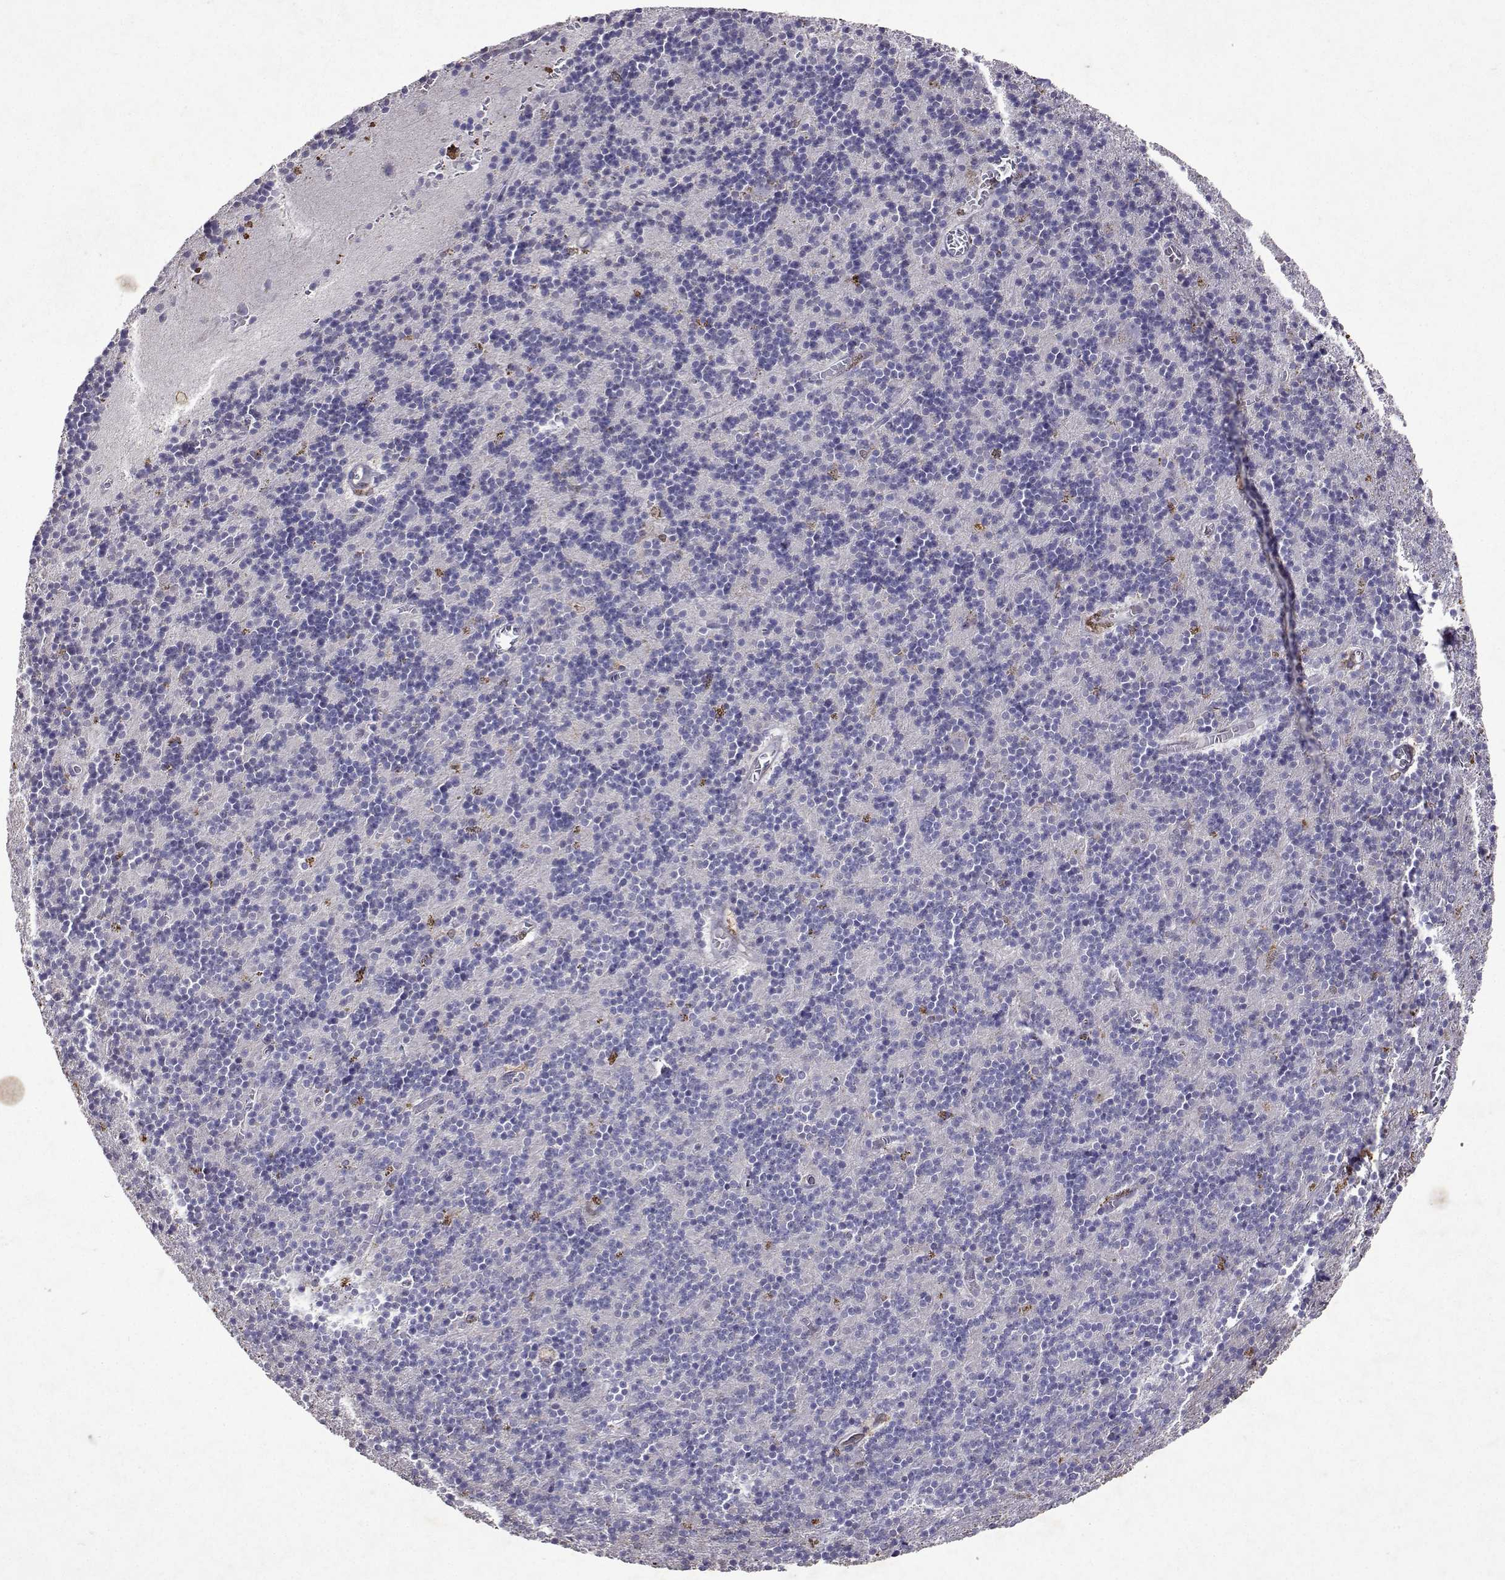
{"staining": {"intensity": "negative", "quantity": "none", "location": "none"}, "tissue": "cerebellum", "cell_type": "Cells in granular layer", "image_type": "normal", "snomed": [{"axis": "morphology", "description": "Normal tissue, NOS"}, {"axis": "topography", "description": "Cerebellum"}], "caption": "A high-resolution image shows immunohistochemistry staining of benign cerebellum, which reveals no significant staining in cells in granular layer. (DAB IHC visualized using brightfield microscopy, high magnification).", "gene": "APAF1", "patient": {"sex": "male", "age": 70}}